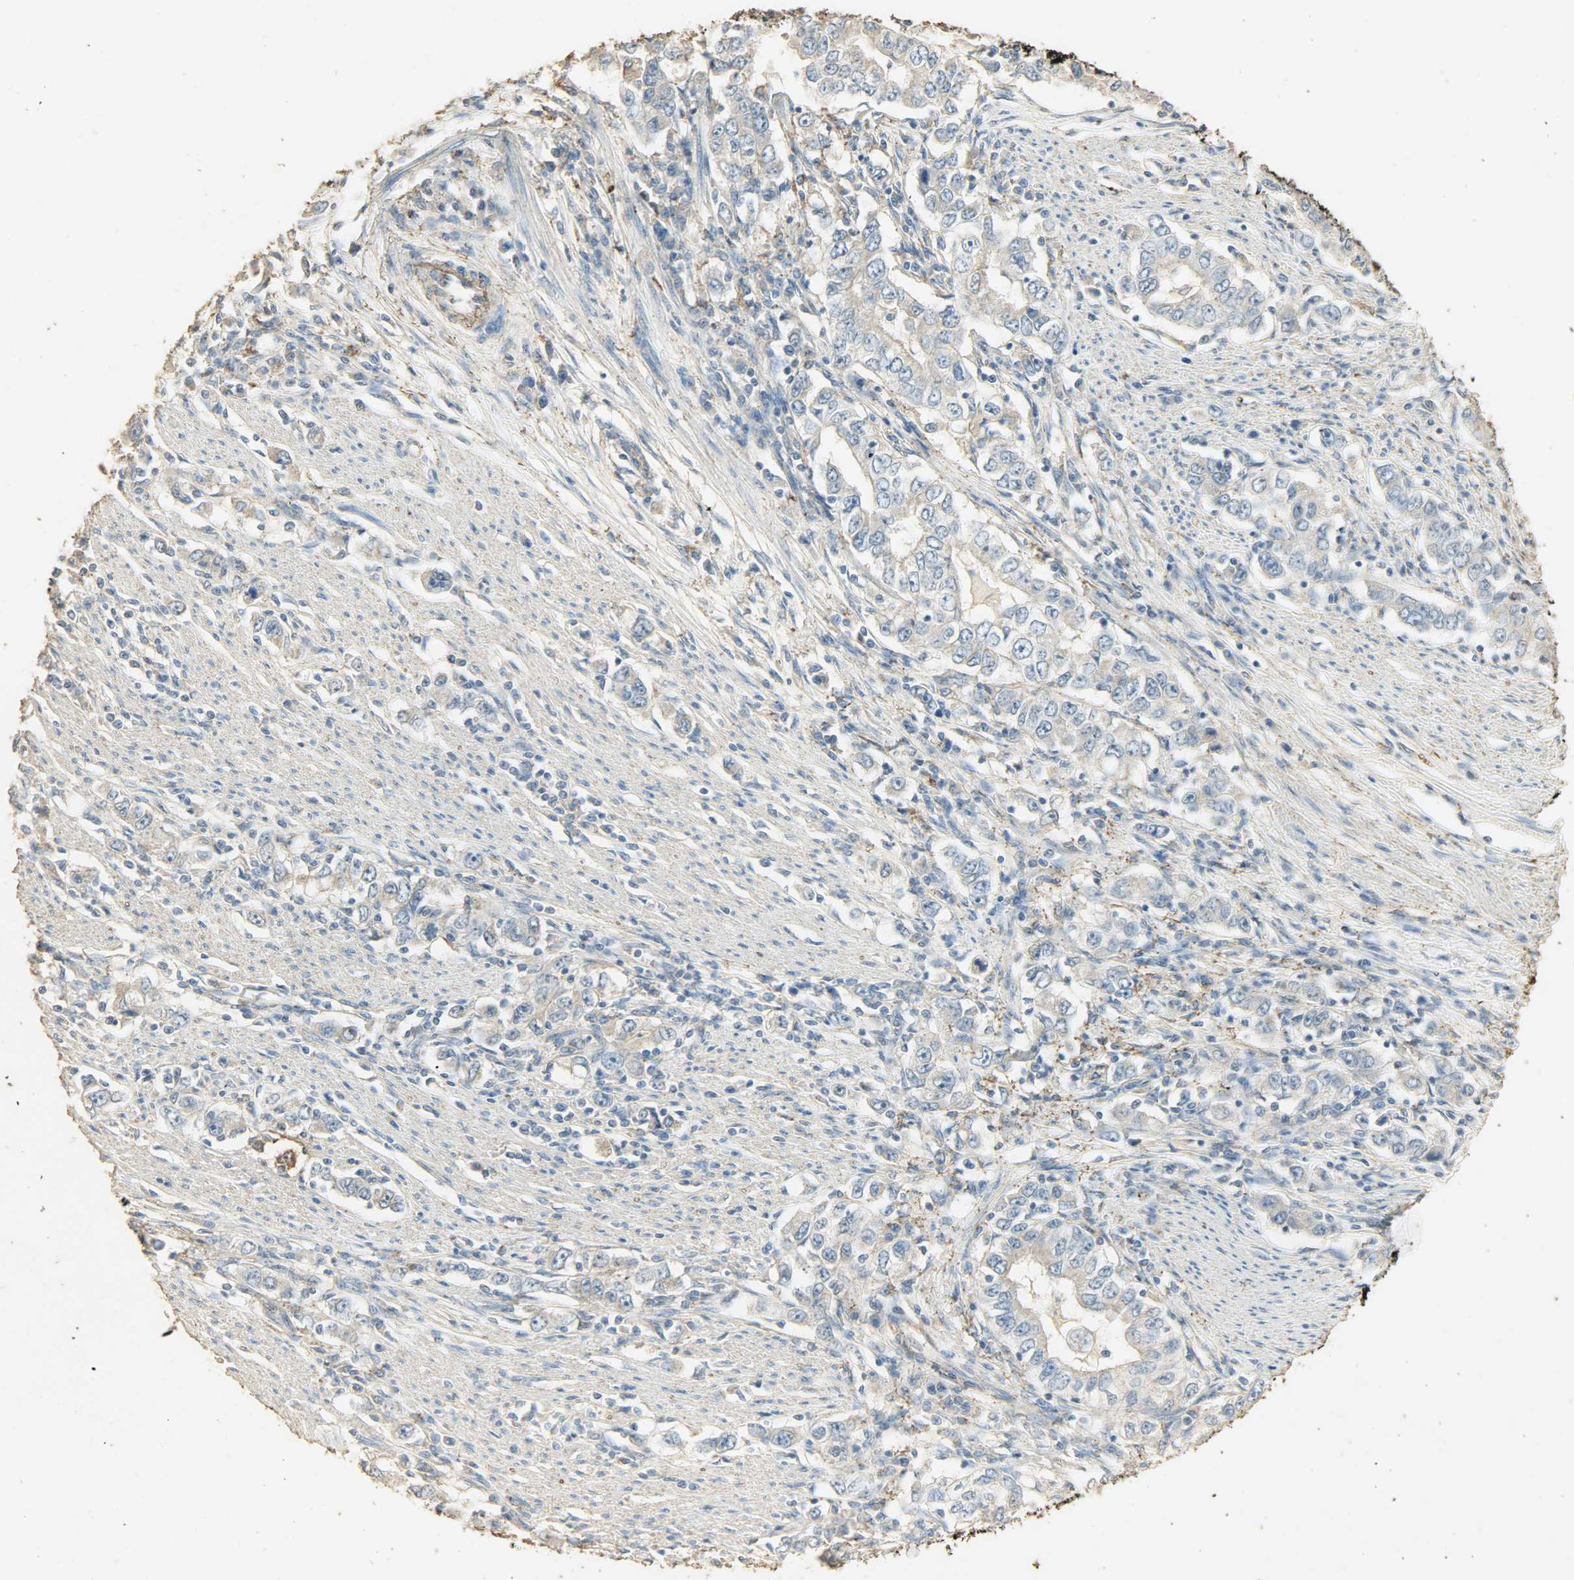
{"staining": {"intensity": "weak", "quantity": "25%-75%", "location": "cytoplasmic/membranous"}, "tissue": "stomach cancer", "cell_type": "Tumor cells", "image_type": "cancer", "snomed": [{"axis": "morphology", "description": "Adenocarcinoma, NOS"}, {"axis": "topography", "description": "Stomach, lower"}], "caption": "Immunohistochemistry (IHC) staining of stomach cancer, which reveals low levels of weak cytoplasmic/membranous staining in approximately 25%-75% of tumor cells indicating weak cytoplasmic/membranous protein positivity. The staining was performed using DAB (brown) for protein detection and nuclei were counterstained in hematoxylin (blue).", "gene": "ASB9", "patient": {"sex": "female", "age": 72}}